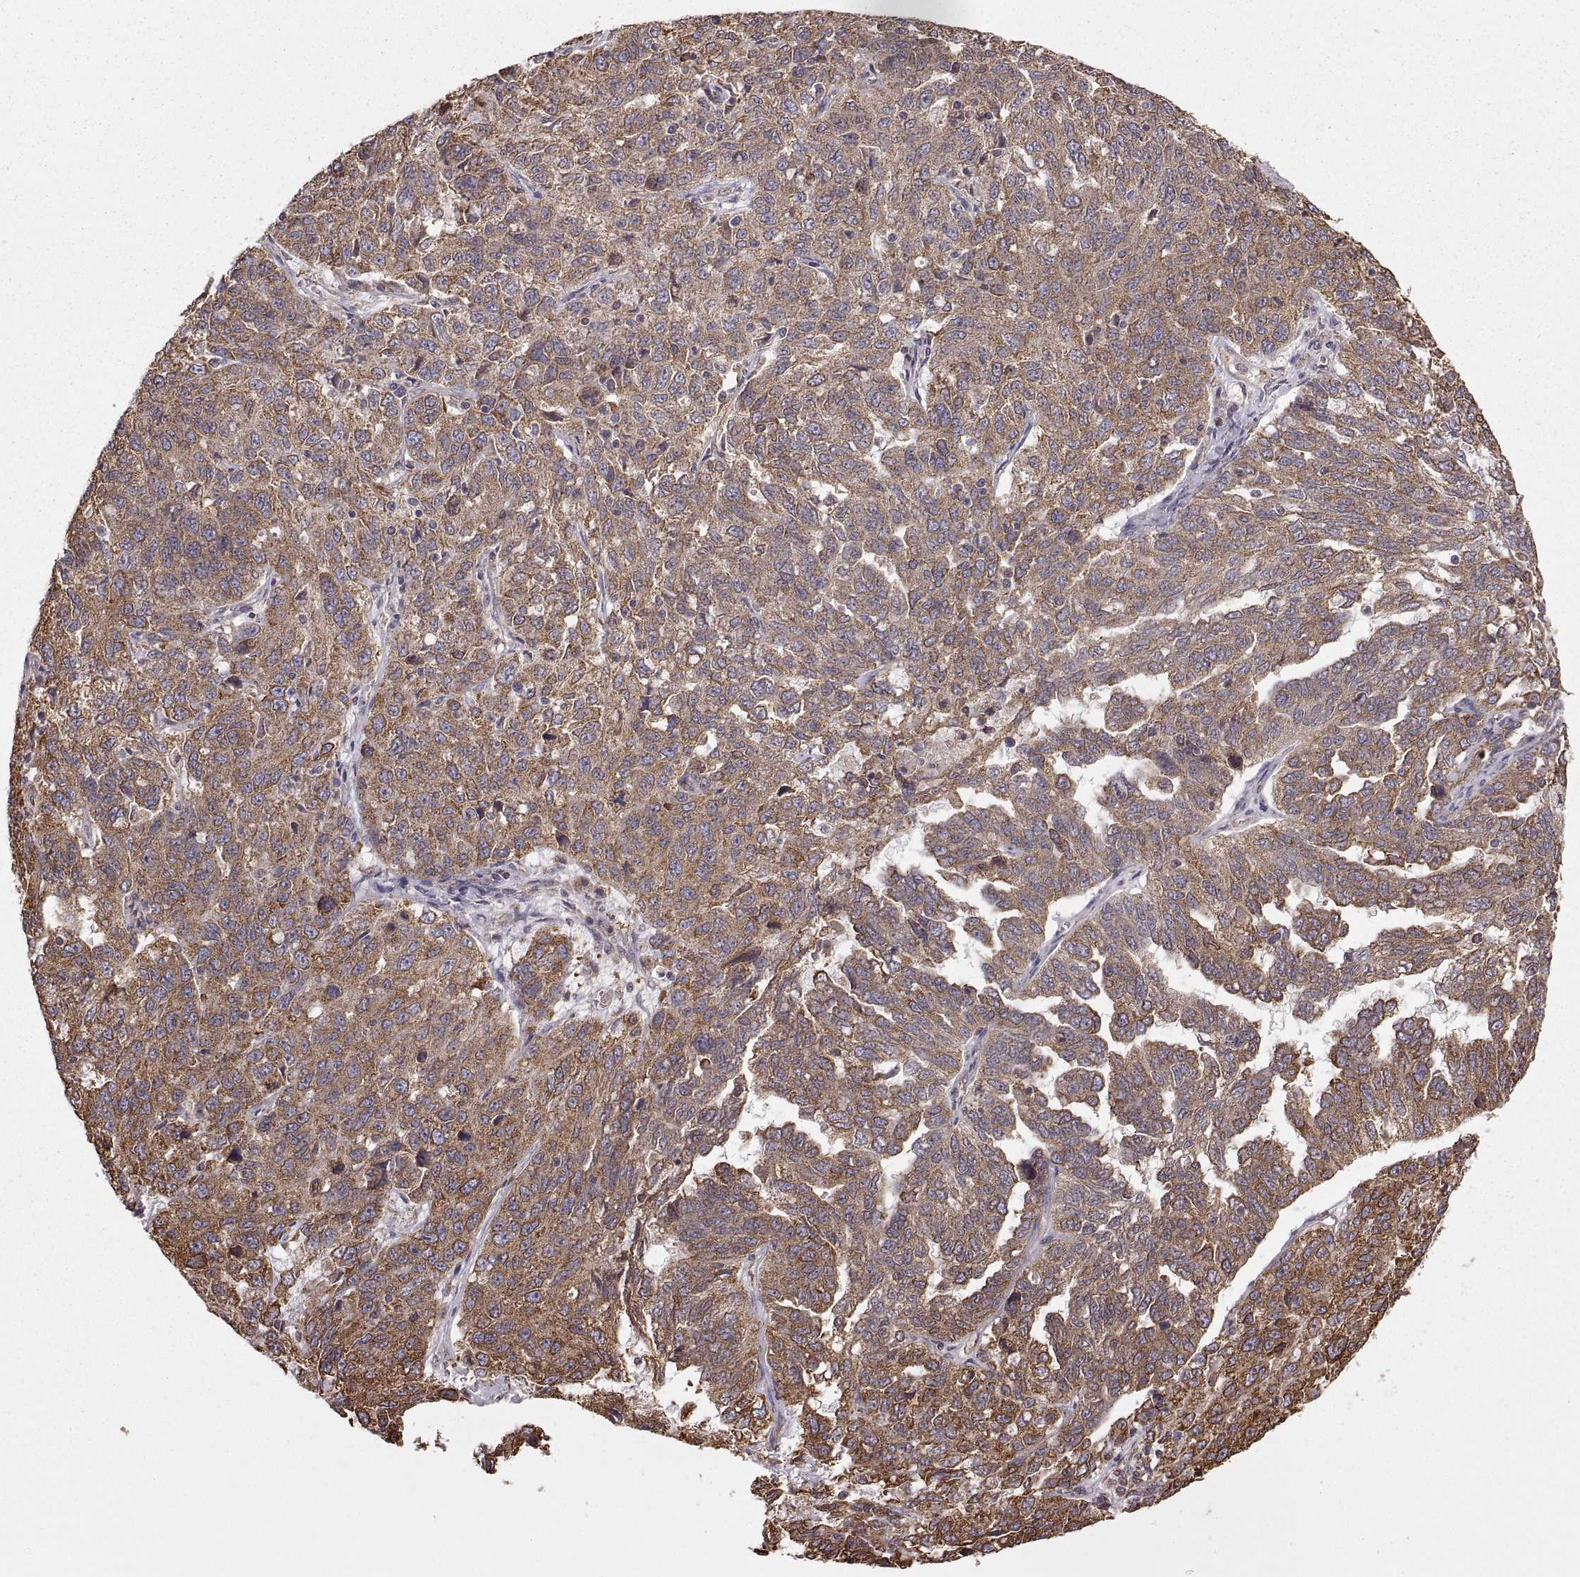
{"staining": {"intensity": "moderate", "quantity": "<25%", "location": "cytoplasmic/membranous"}, "tissue": "ovarian cancer", "cell_type": "Tumor cells", "image_type": "cancer", "snomed": [{"axis": "morphology", "description": "Cystadenocarcinoma, serous, NOS"}, {"axis": "topography", "description": "Ovary"}], "caption": "Immunohistochemistry (IHC) histopathology image of ovarian serous cystadenocarcinoma stained for a protein (brown), which displays low levels of moderate cytoplasmic/membranous expression in about <25% of tumor cells.", "gene": "PDIA3", "patient": {"sex": "female", "age": 71}}